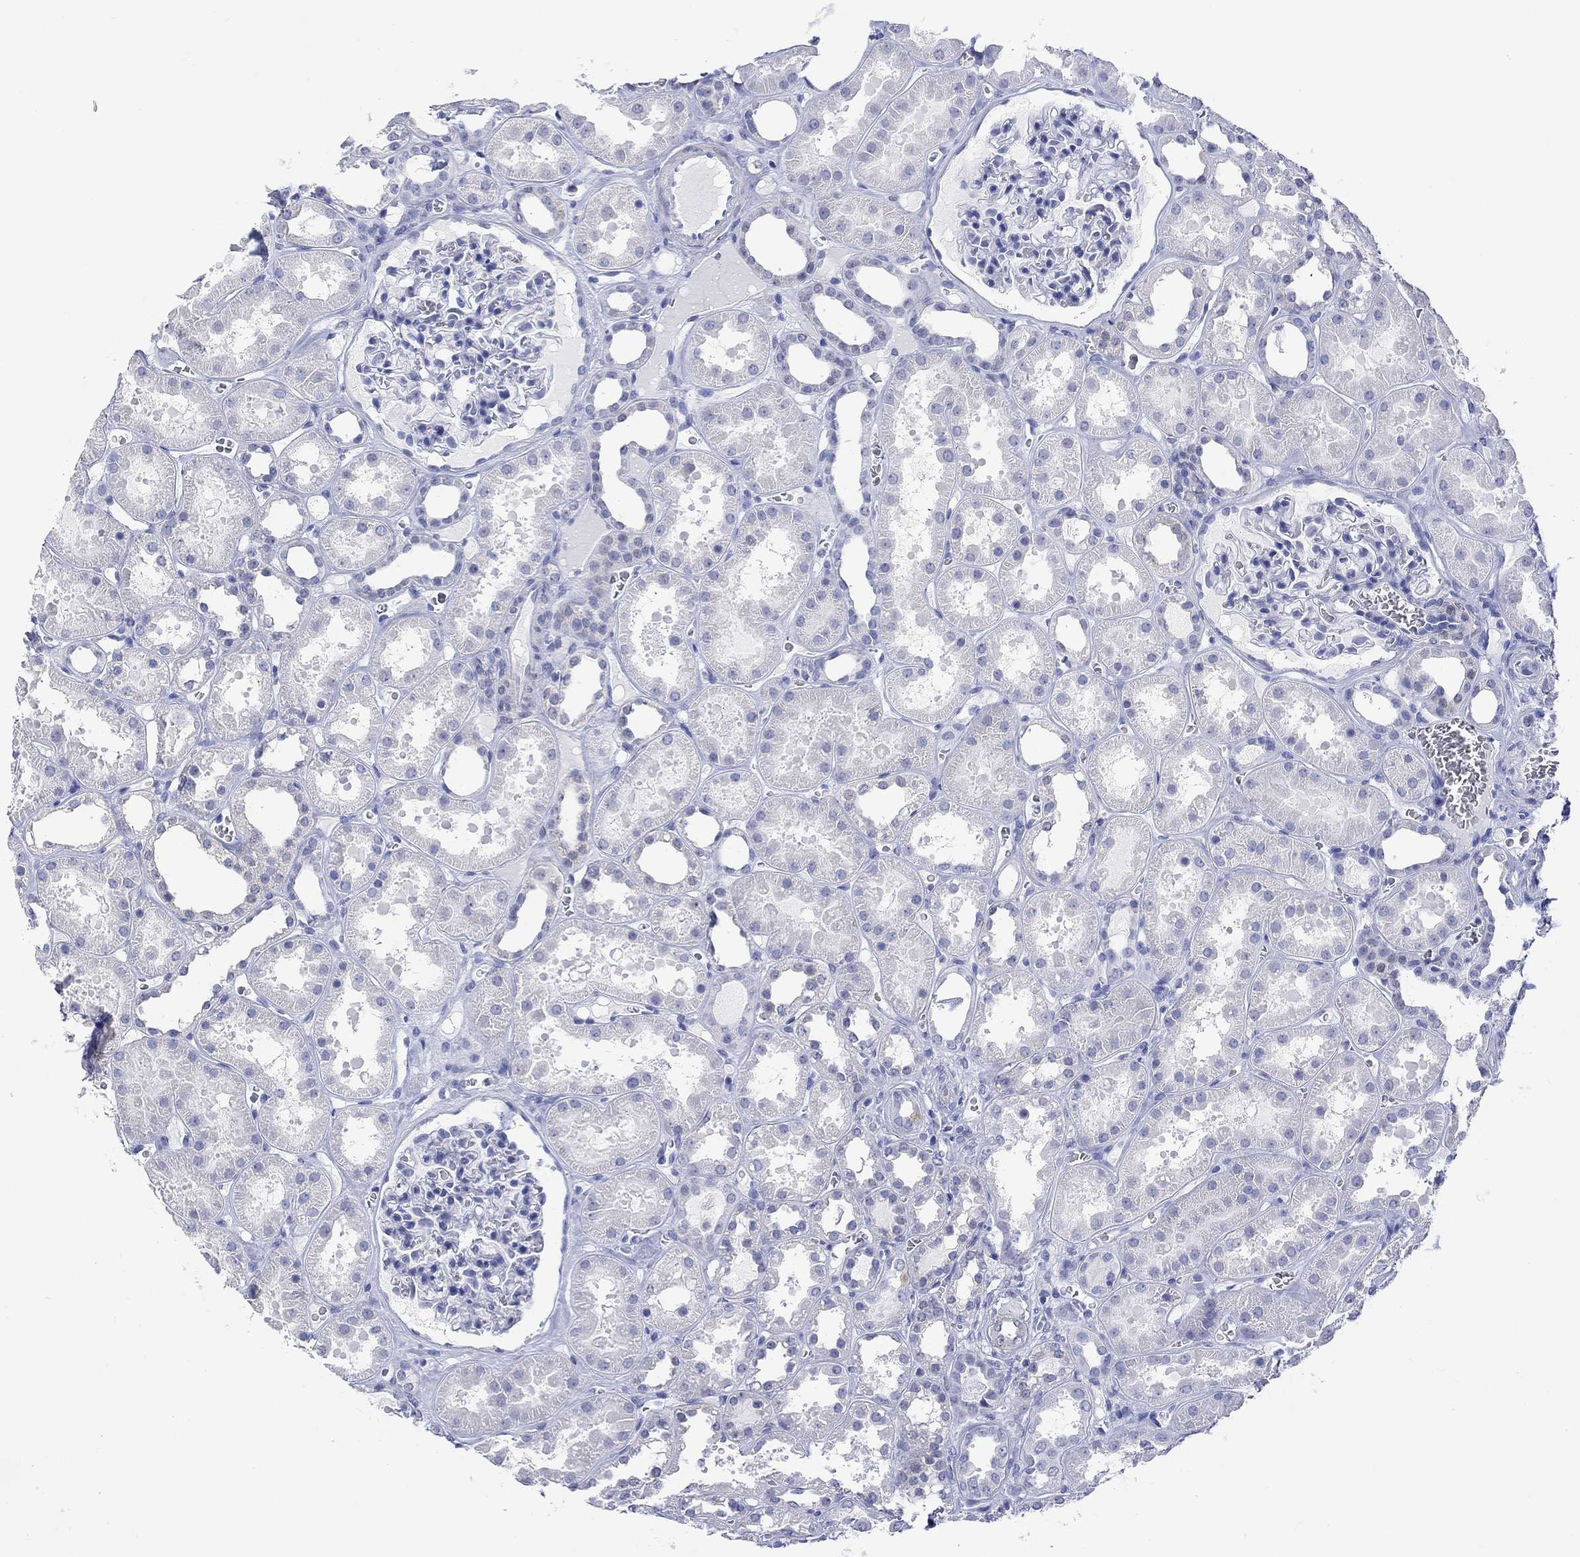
{"staining": {"intensity": "negative", "quantity": "none", "location": "none"}, "tissue": "kidney", "cell_type": "Cells in glomeruli", "image_type": "normal", "snomed": [{"axis": "morphology", "description": "Normal tissue, NOS"}, {"axis": "topography", "description": "Kidney"}], "caption": "Photomicrograph shows no significant protein positivity in cells in glomeruli of benign kidney. Brightfield microscopy of IHC stained with DAB (brown) and hematoxylin (blue), captured at high magnification.", "gene": "MSI1", "patient": {"sex": "female", "age": 41}}